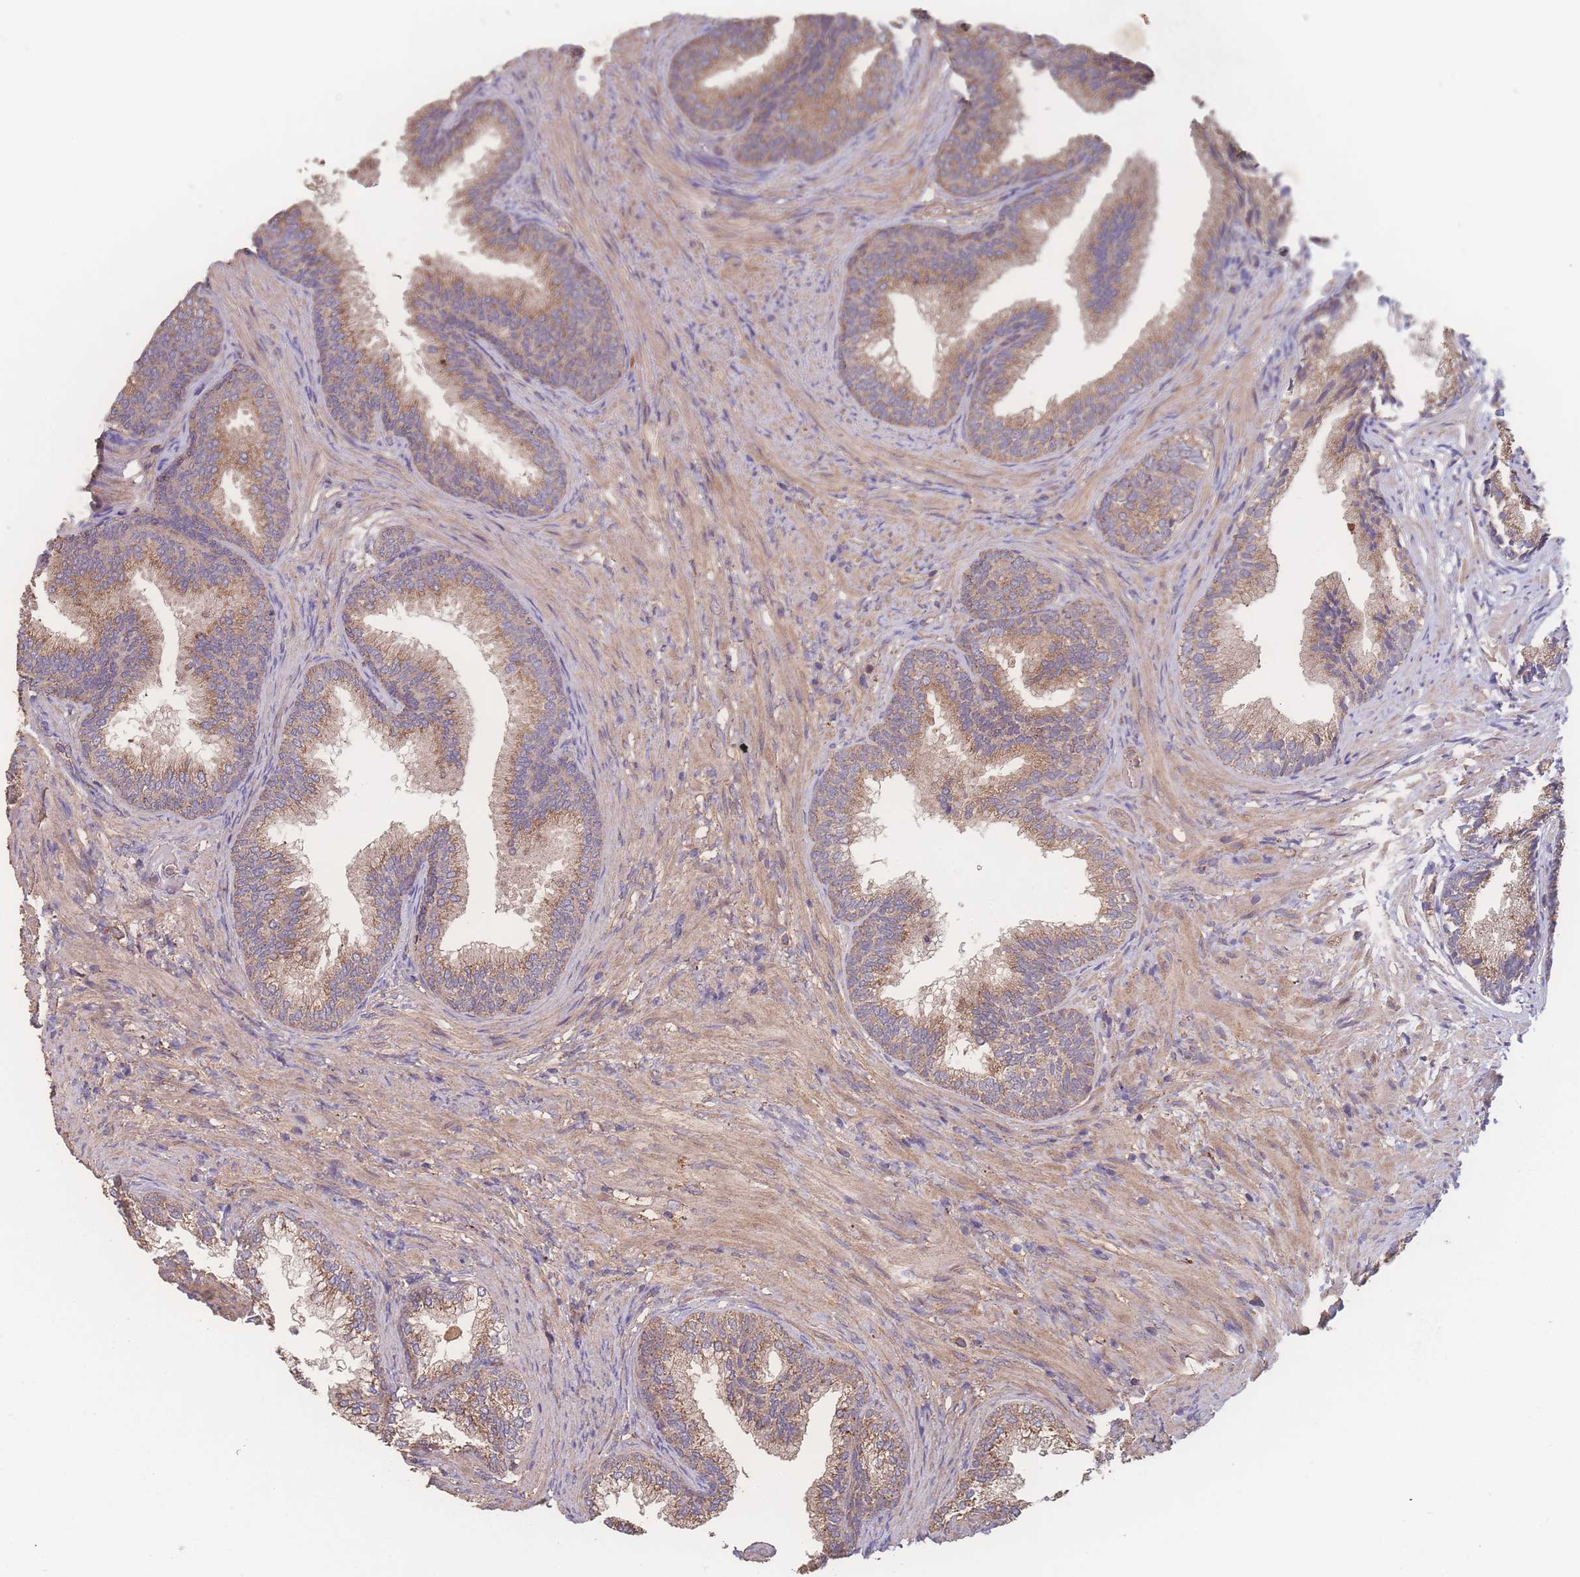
{"staining": {"intensity": "moderate", "quantity": ">75%", "location": "cytoplasmic/membranous"}, "tissue": "prostate", "cell_type": "Glandular cells", "image_type": "normal", "snomed": [{"axis": "morphology", "description": "Normal tissue, NOS"}, {"axis": "topography", "description": "Prostate"}], "caption": "Protein expression analysis of benign prostate shows moderate cytoplasmic/membranous staining in about >75% of glandular cells. The protein is stained brown, and the nuclei are stained in blue (DAB IHC with brightfield microscopy, high magnification).", "gene": "ATXN10", "patient": {"sex": "male", "age": 76}}